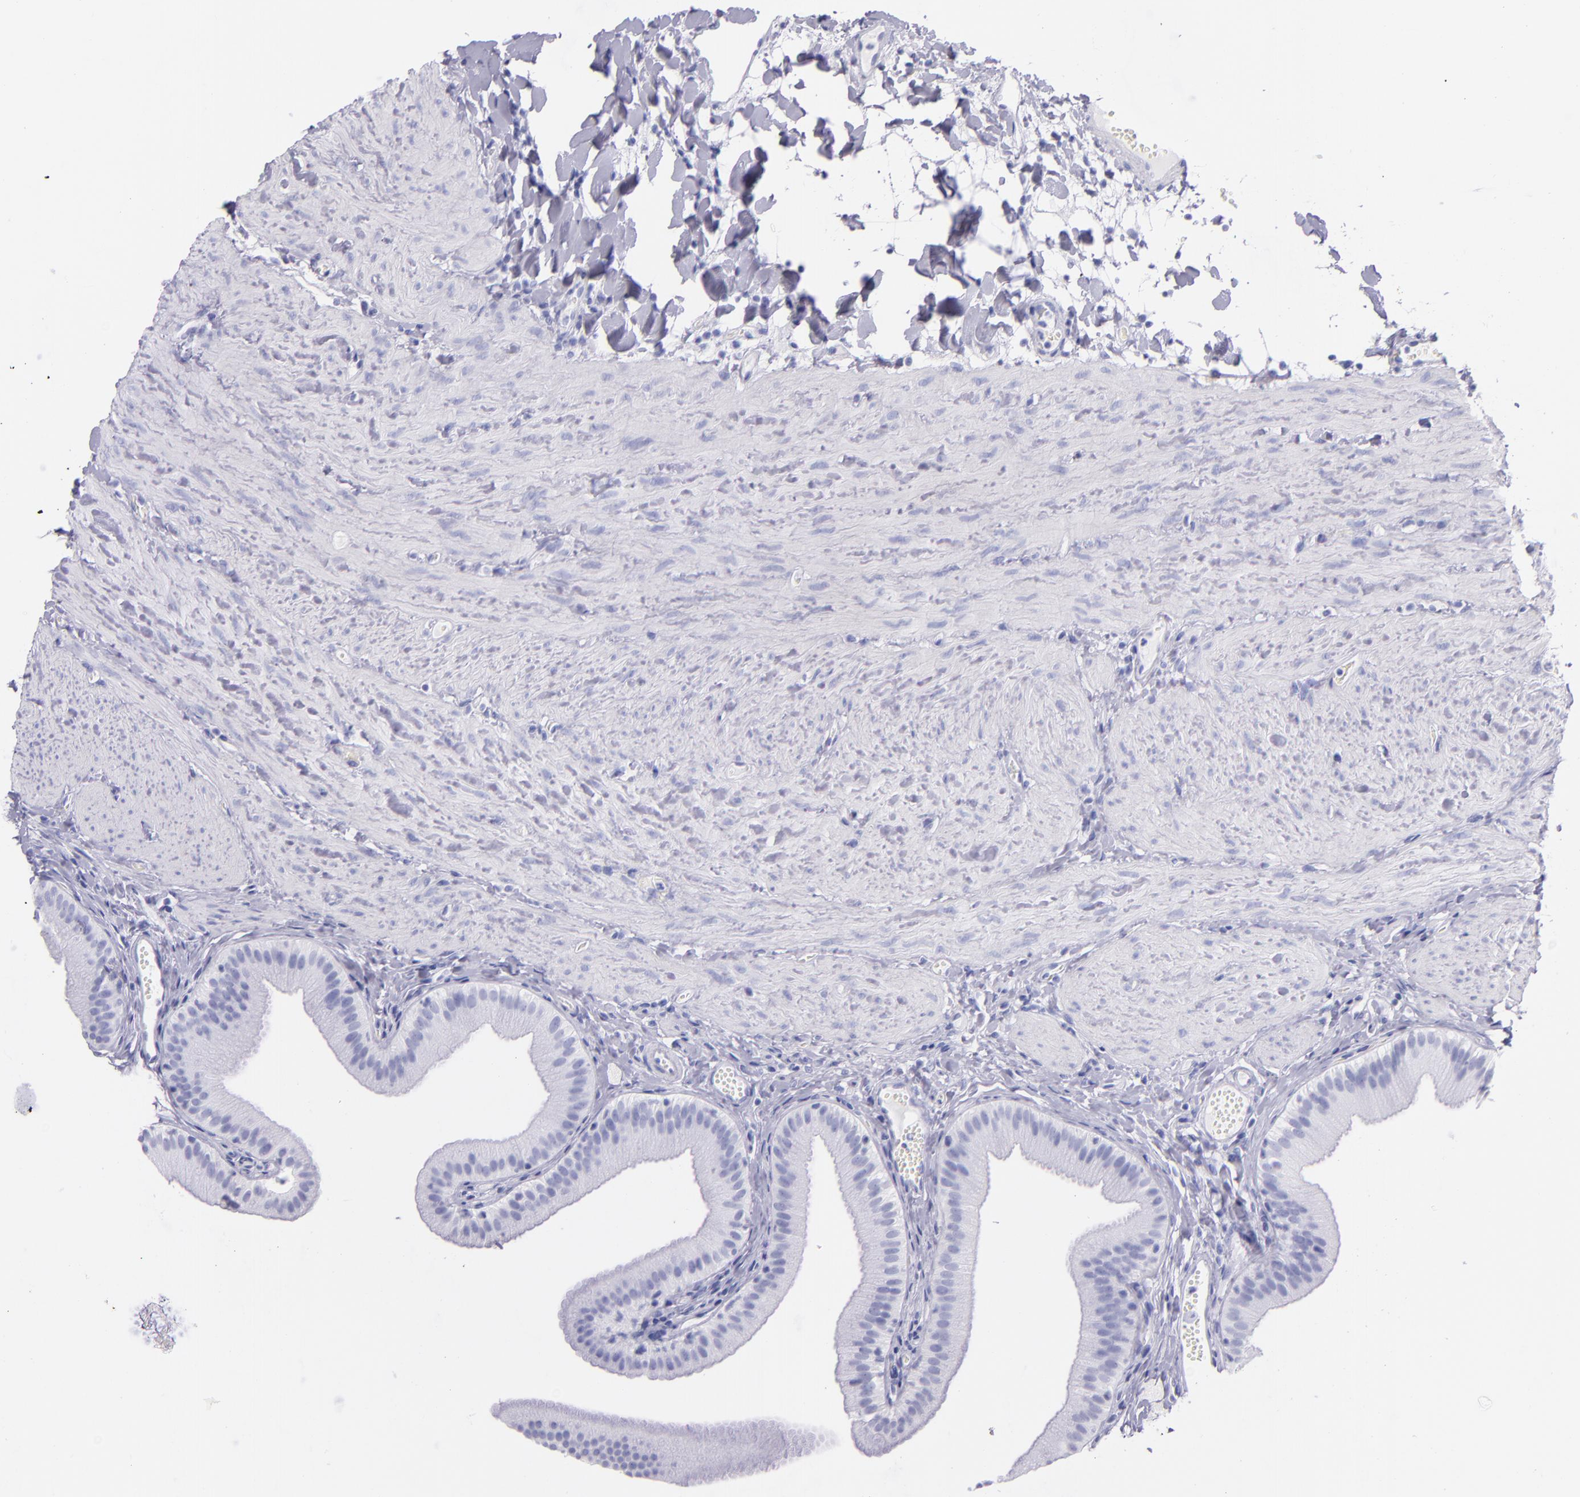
{"staining": {"intensity": "negative", "quantity": "none", "location": "none"}, "tissue": "gallbladder", "cell_type": "Glandular cells", "image_type": "normal", "snomed": [{"axis": "morphology", "description": "Normal tissue, NOS"}, {"axis": "topography", "description": "Gallbladder"}], "caption": "DAB (3,3'-diaminobenzidine) immunohistochemical staining of unremarkable human gallbladder shows no significant staining in glandular cells.", "gene": "SFTPB", "patient": {"sex": "female", "age": 24}}